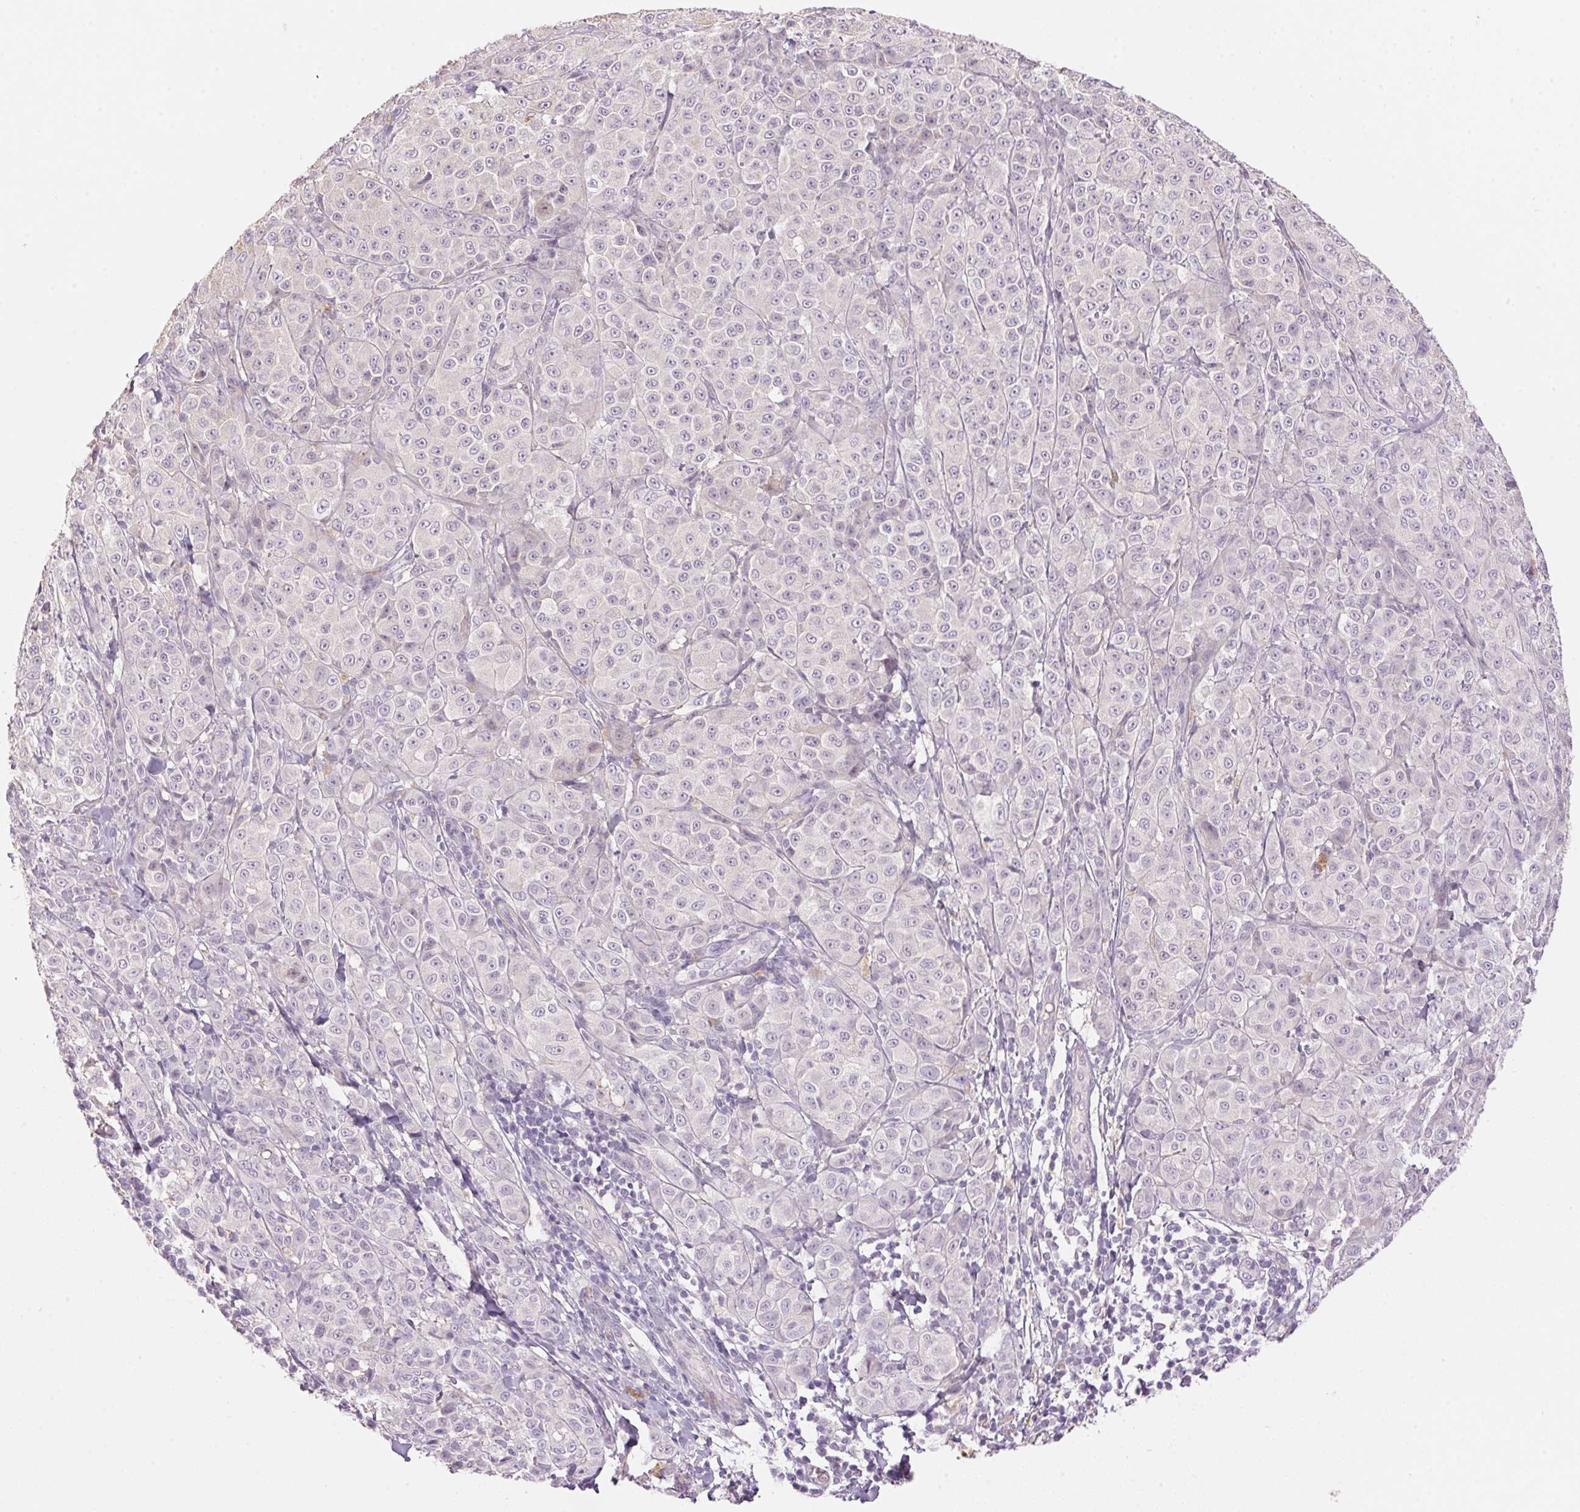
{"staining": {"intensity": "negative", "quantity": "none", "location": "none"}, "tissue": "melanoma", "cell_type": "Tumor cells", "image_type": "cancer", "snomed": [{"axis": "morphology", "description": "Malignant melanoma, NOS"}, {"axis": "topography", "description": "Skin"}], "caption": "Immunohistochemistry histopathology image of neoplastic tissue: melanoma stained with DAB (3,3'-diaminobenzidine) exhibits no significant protein expression in tumor cells. (DAB (3,3'-diaminobenzidine) immunohistochemistry (IHC), high magnification).", "gene": "LYZL6", "patient": {"sex": "male", "age": 89}}